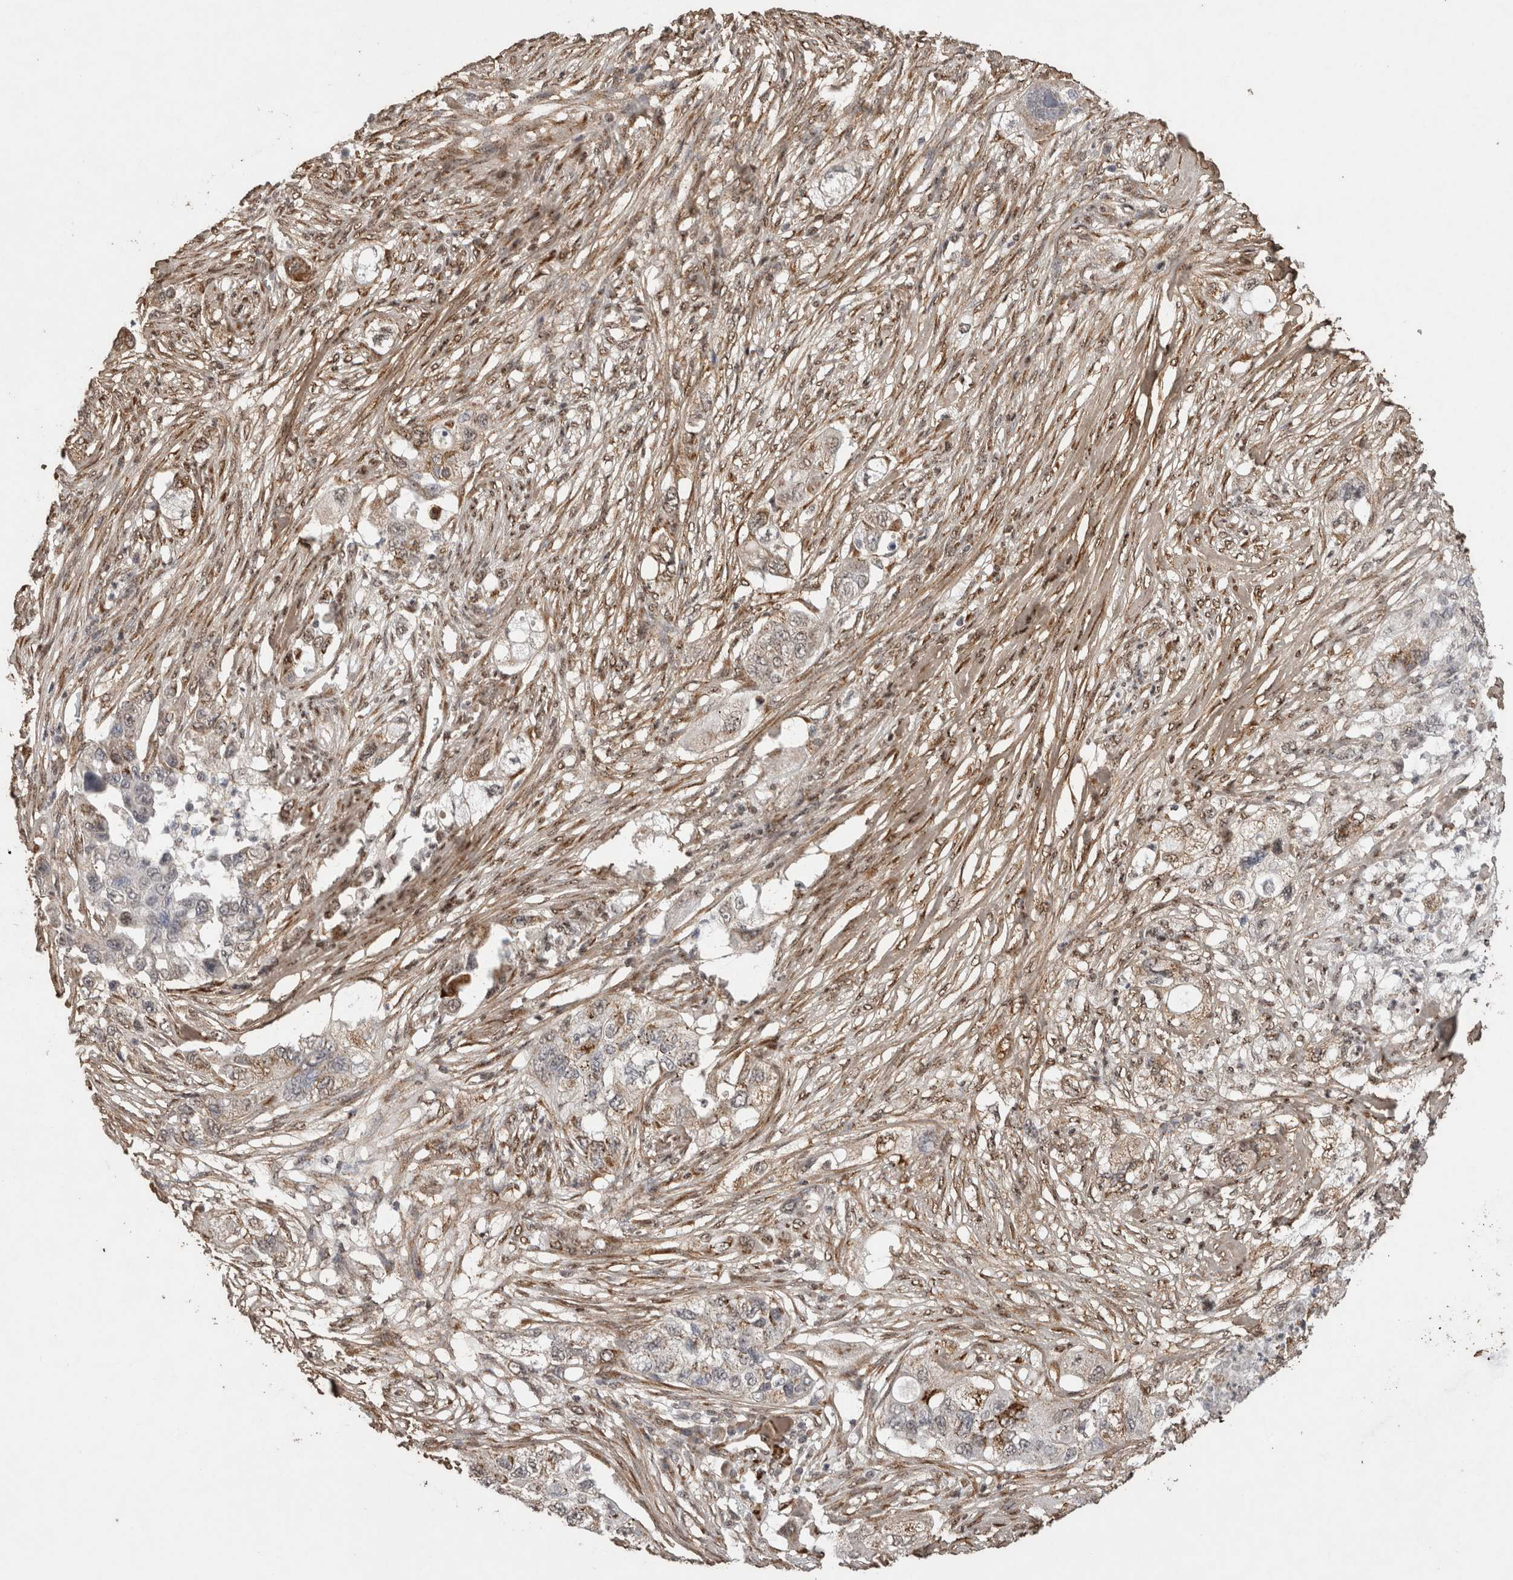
{"staining": {"intensity": "negative", "quantity": "none", "location": "none"}, "tissue": "pancreatic cancer", "cell_type": "Tumor cells", "image_type": "cancer", "snomed": [{"axis": "morphology", "description": "Adenocarcinoma, NOS"}, {"axis": "topography", "description": "Pancreas"}], "caption": "Pancreatic cancer was stained to show a protein in brown. There is no significant expression in tumor cells.", "gene": "C1QTNF5", "patient": {"sex": "female", "age": 78}}